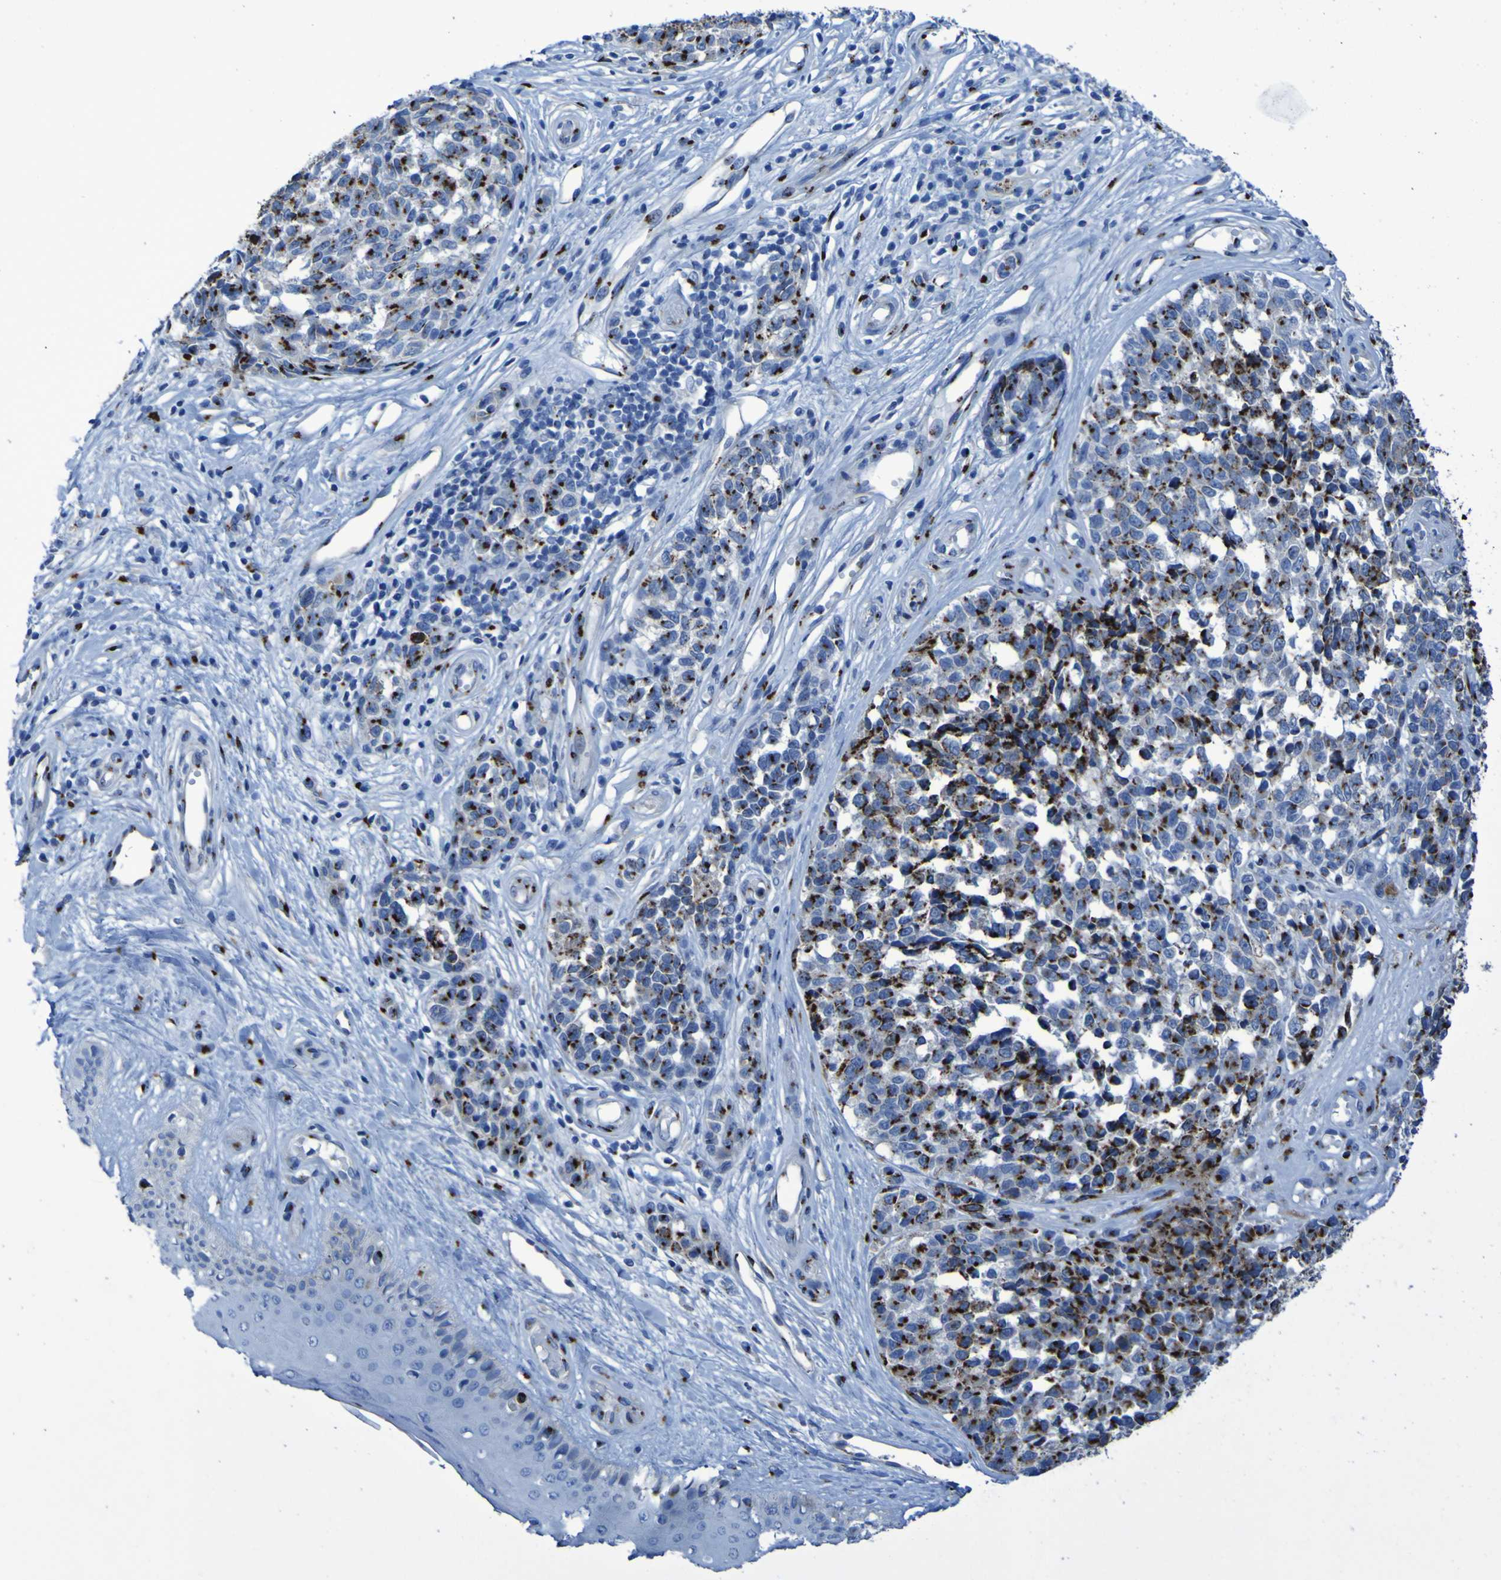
{"staining": {"intensity": "strong", "quantity": ">75%", "location": "cytoplasmic/membranous"}, "tissue": "melanoma", "cell_type": "Tumor cells", "image_type": "cancer", "snomed": [{"axis": "morphology", "description": "Malignant melanoma, NOS"}, {"axis": "topography", "description": "Skin"}], "caption": "Human malignant melanoma stained with a protein marker reveals strong staining in tumor cells.", "gene": "GOLM1", "patient": {"sex": "female", "age": 64}}